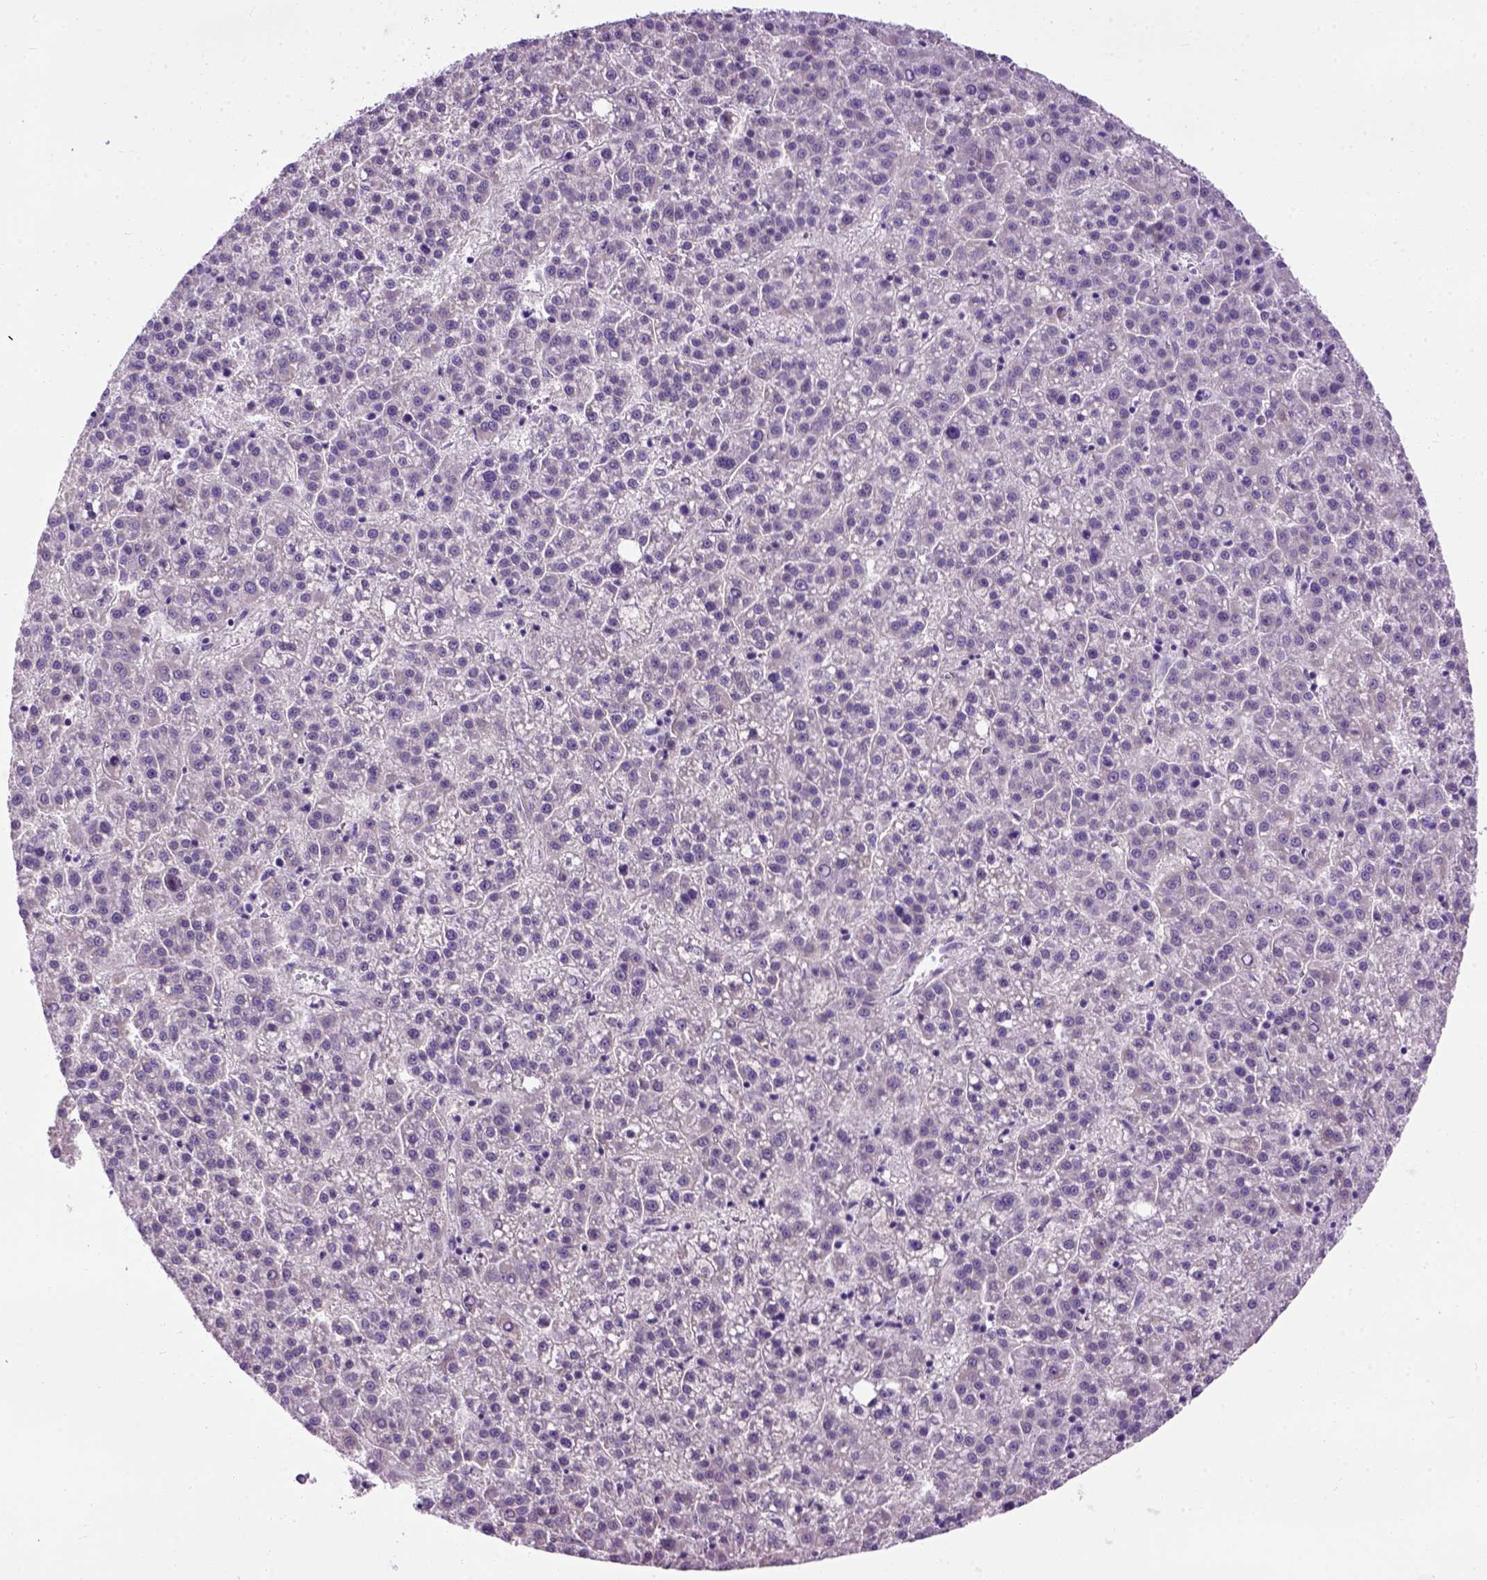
{"staining": {"intensity": "negative", "quantity": "none", "location": "none"}, "tissue": "liver cancer", "cell_type": "Tumor cells", "image_type": "cancer", "snomed": [{"axis": "morphology", "description": "Carcinoma, Hepatocellular, NOS"}, {"axis": "topography", "description": "Liver"}], "caption": "Tumor cells show no significant expression in liver cancer.", "gene": "MAPT", "patient": {"sex": "female", "age": 58}}